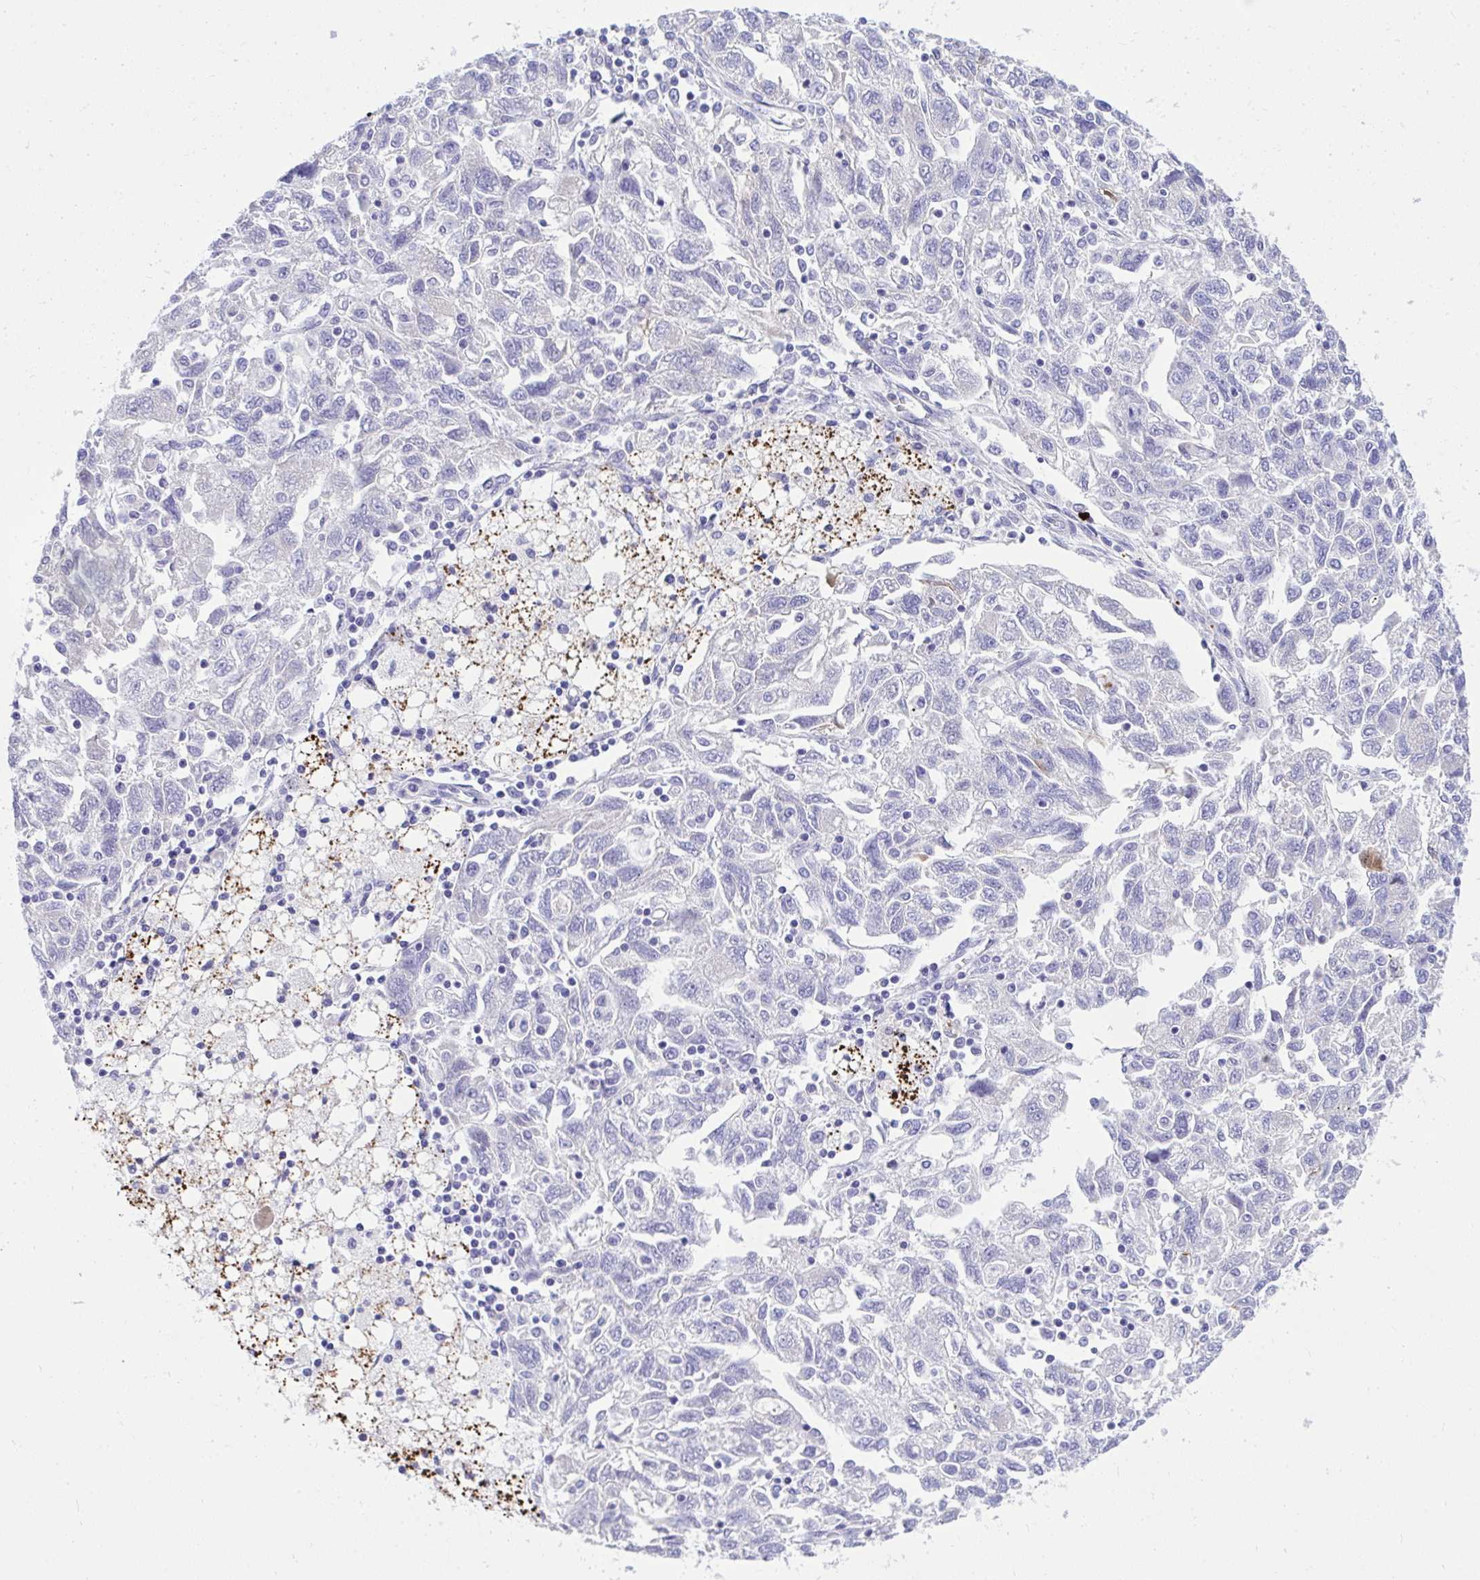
{"staining": {"intensity": "negative", "quantity": "none", "location": "none"}, "tissue": "ovarian cancer", "cell_type": "Tumor cells", "image_type": "cancer", "snomed": [{"axis": "morphology", "description": "Carcinoma, NOS"}, {"axis": "morphology", "description": "Cystadenocarcinoma, serous, NOS"}, {"axis": "topography", "description": "Ovary"}], "caption": "An immunohistochemistry (IHC) photomicrograph of ovarian cancer is shown. There is no staining in tumor cells of ovarian cancer.", "gene": "HRG", "patient": {"sex": "female", "age": 69}}